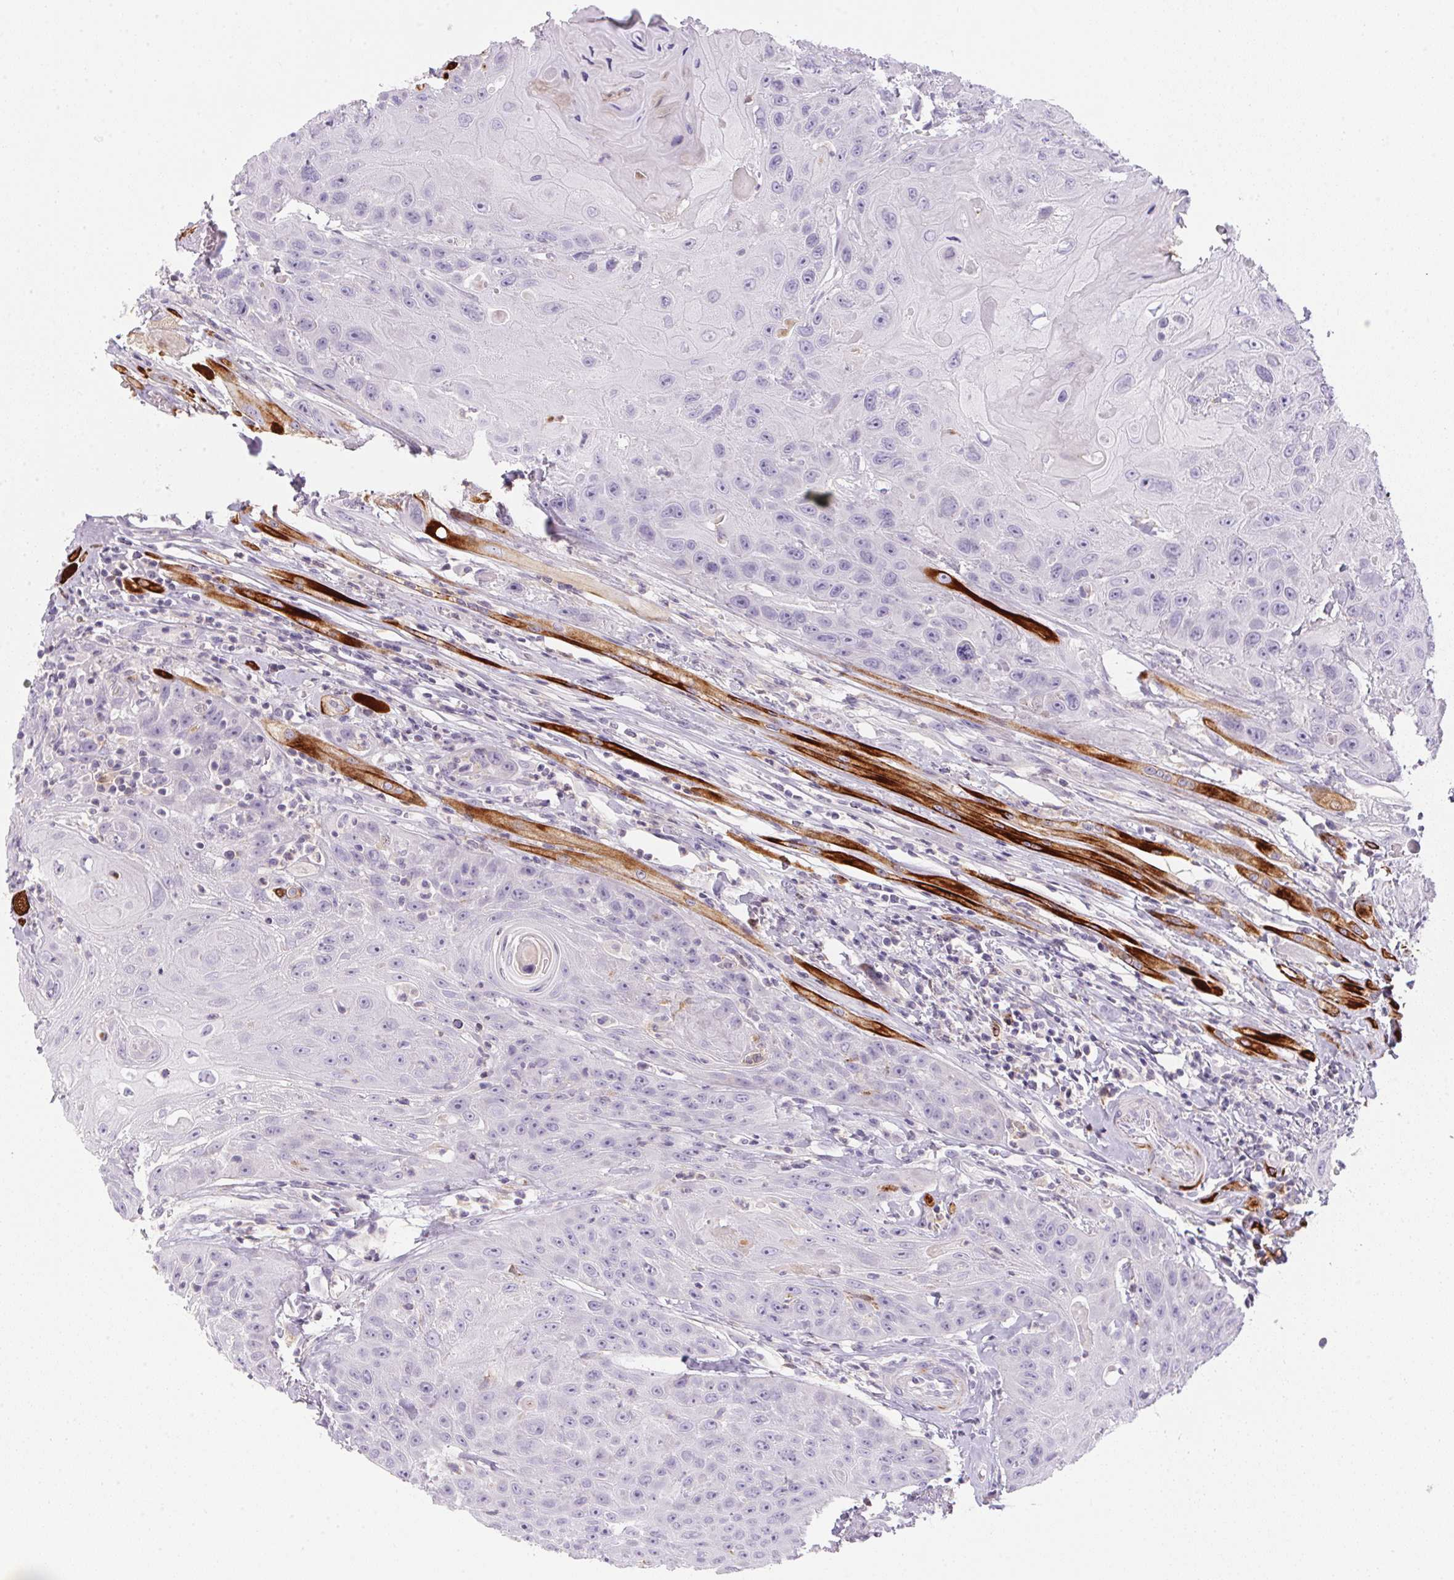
{"staining": {"intensity": "negative", "quantity": "none", "location": "none"}, "tissue": "head and neck cancer", "cell_type": "Tumor cells", "image_type": "cancer", "snomed": [{"axis": "morphology", "description": "Squamous cell carcinoma, NOS"}, {"axis": "topography", "description": "Head-Neck"}], "caption": "A histopathology image of head and neck squamous cell carcinoma stained for a protein shows no brown staining in tumor cells.", "gene": "ECPAS", "patient": {"sex": "female", "age": 59}}